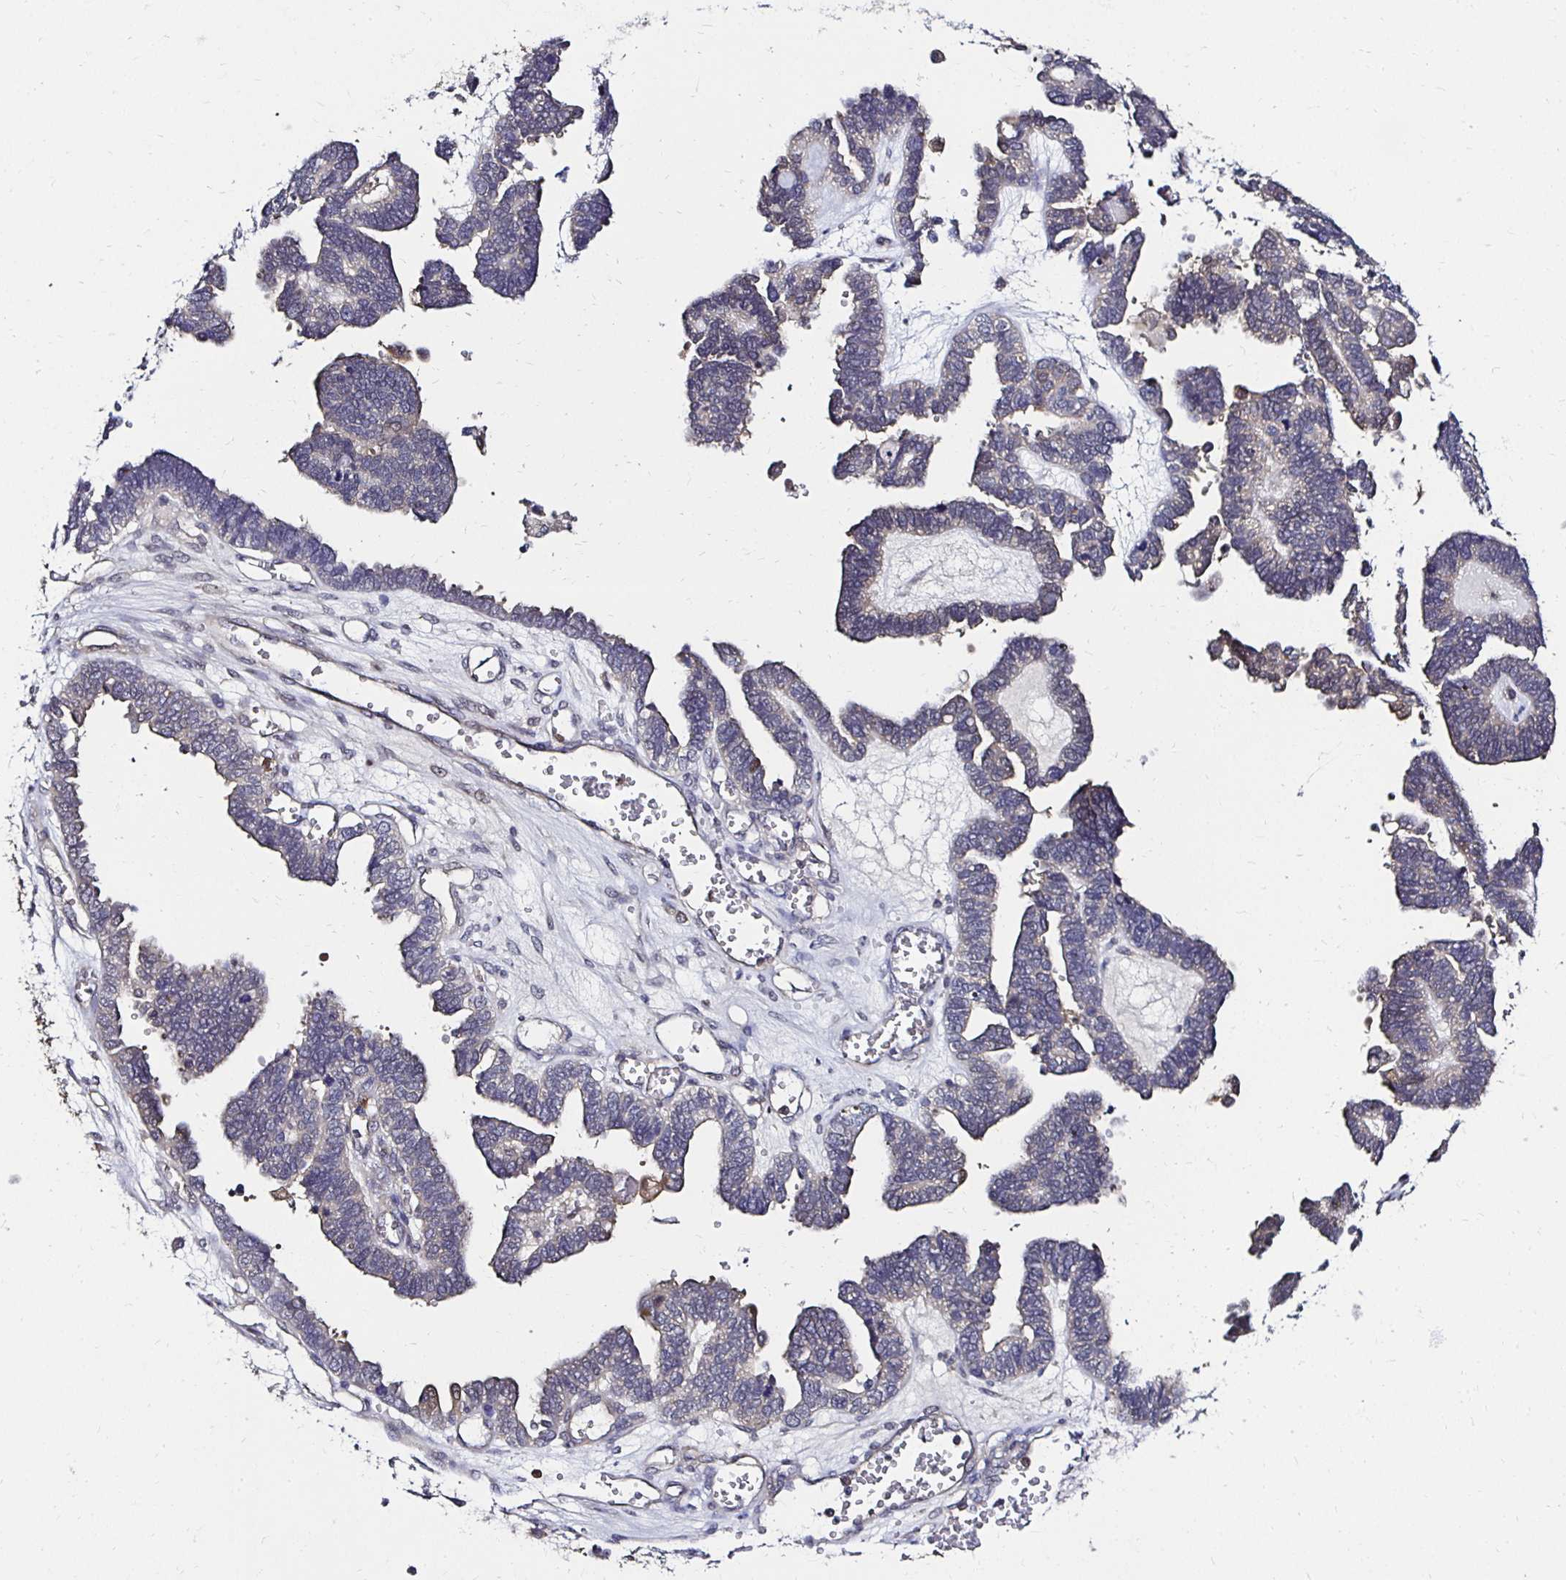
{"staining": {"intensity": "negative", "quantity": "none", "location": "none"}, "tissue": "ovarian cancer", "cell_type": "Tumor cells", "image_type": "cancer", "snomed": [{"axis": "morphology", "description": "Cystadenocarcinoma, serous, NOS"}, {"axis": "topography", "description": "Ovary"}], "caption": "Tumor cells are negative for protein expression in human ovarian cancer (serous cystadenocarcinoma). (Immunohistochemistry, brightfield microscopy, high magnification).", "gene": "TXN", "patient": {"sex": "female", "age": 51}}